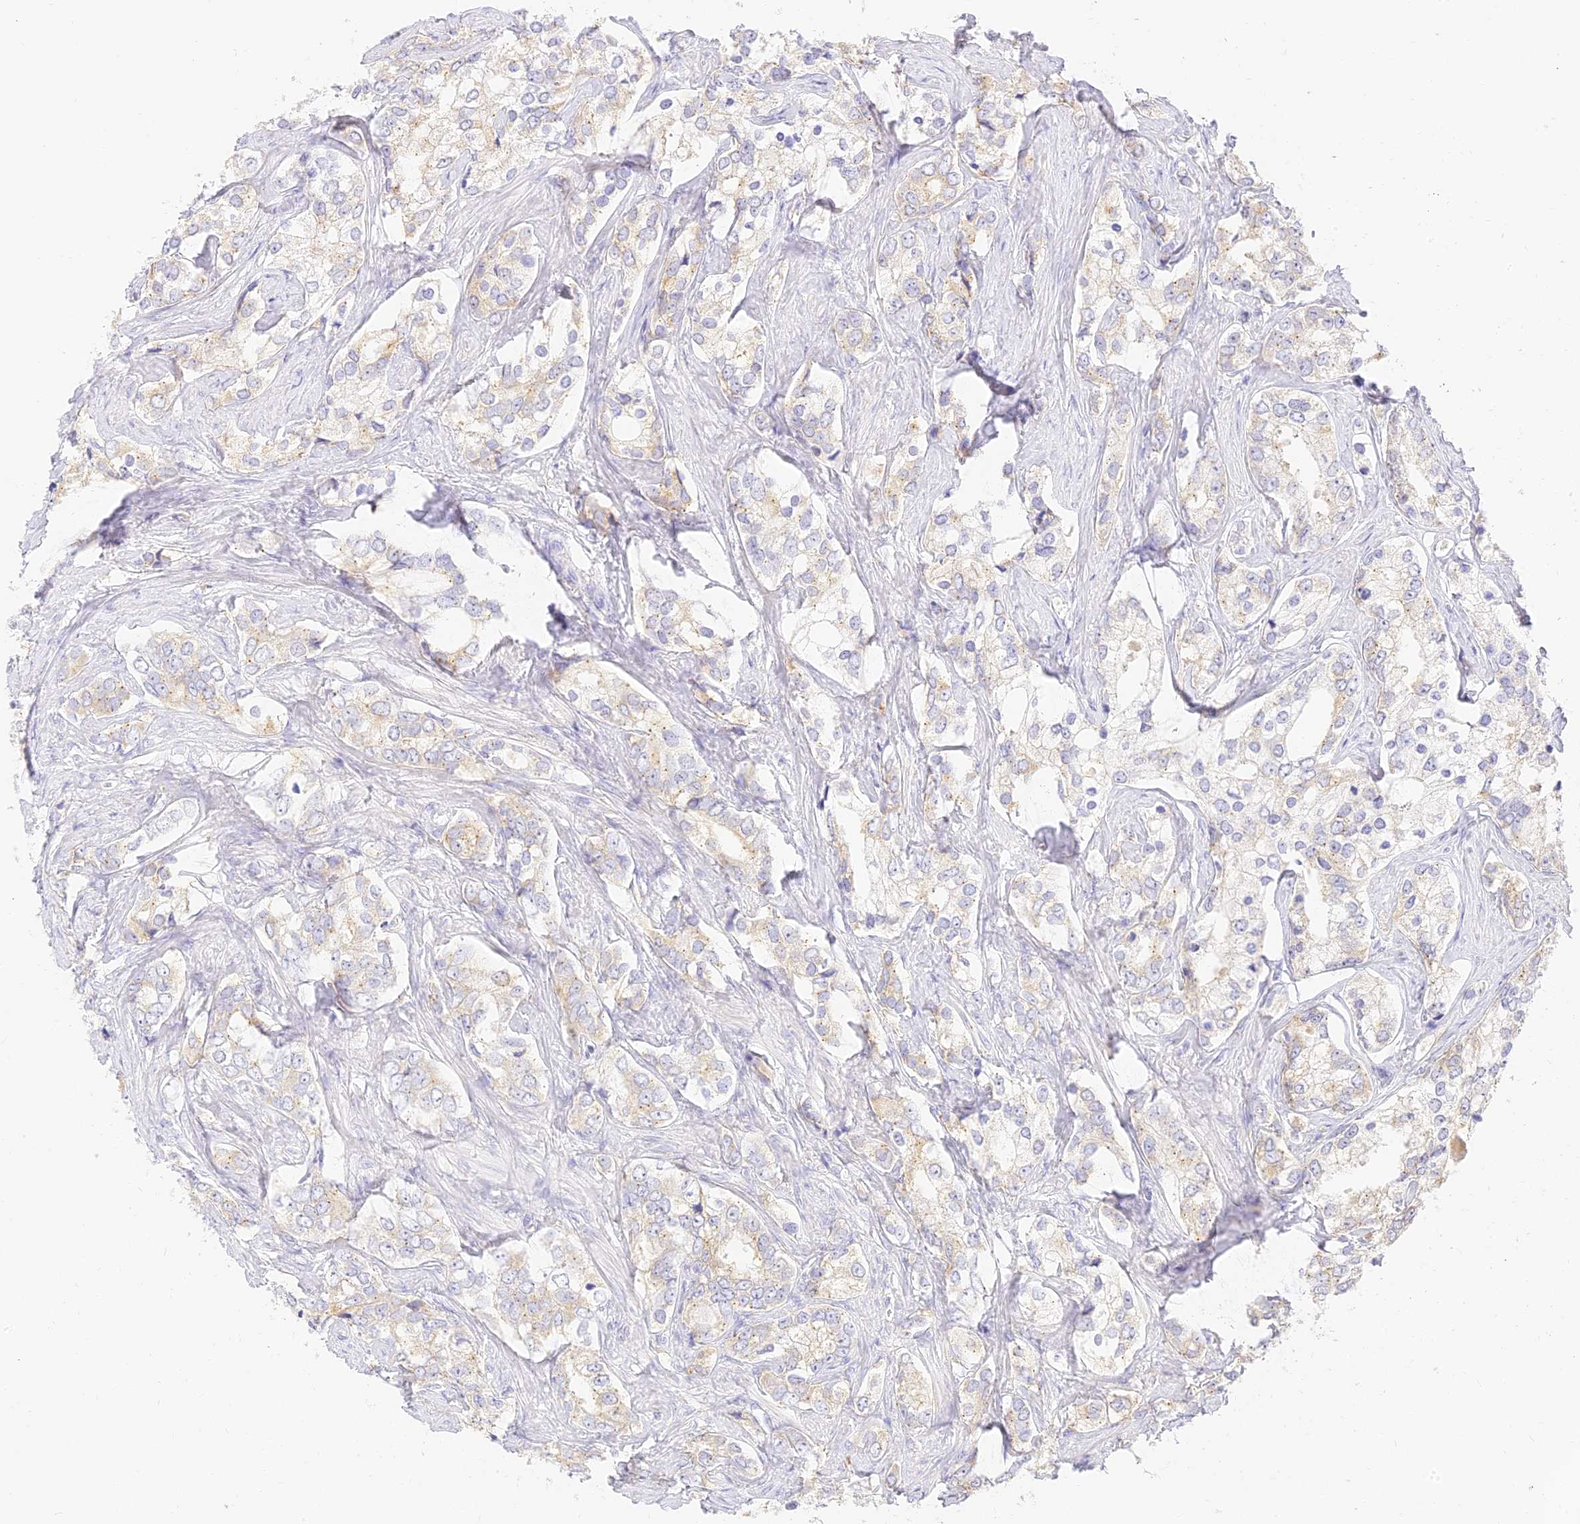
{"staining": {"intensity": "negative", "quantity": "none", "location": "none"}, "tissue": "prostate cancer", "cell_type": "Tumor cells", "image_type": "cancer", "snomed": [{"axis": "morphology", "description": "Adenocarcinoma, High grade"}, {"axis": "topography", "description": "Prostate"}], "caption": "Prostate cancer (adenocarcinoma (high-grade)) was stained to show a protein in brown. There is no significant positivity in tumor cells.", "gene": "SEC13", "patient": {"sex": "male", "age": 66}}